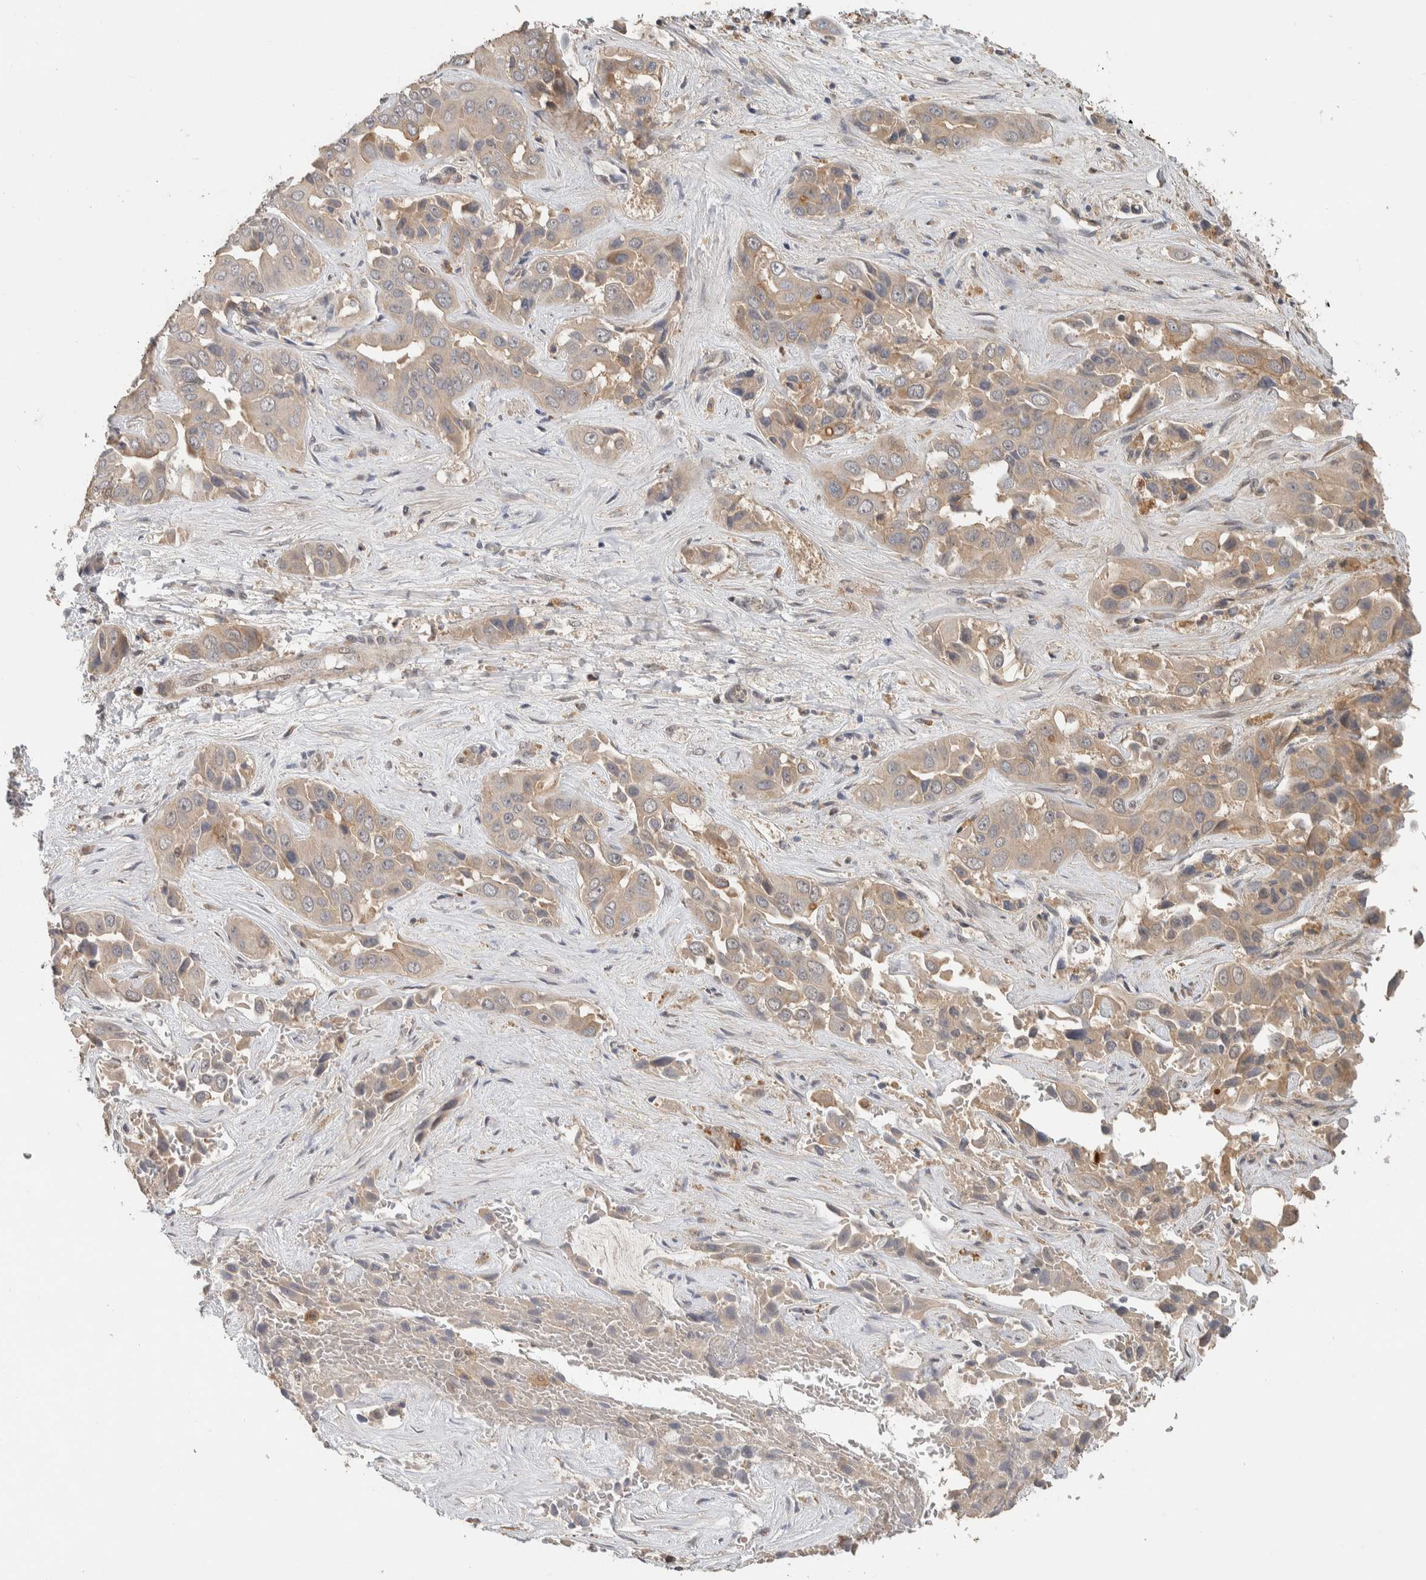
{"staining": {"intensity": "weak", "quantity": ">75%", "location": "cytoplasmic/membranous"}, "tissue": "liver cancer", "cell_type": "Tumor cells", "image_type": "cancer", "snomed": [{"axis": "morphology", "description": "Cholangiocarcinoma"}, {"axis": "topography", "description": "Liver"}], "caption": "Cholangiocarcinoma (liver) tissue exhibits weak cytoplasmic/membranous staining in about >75% of tumor cells, visualized by immunohistochemistry. (brown staining indicates protein expression, while blue staining denotes nuclei).", "gene": "CYSRT1", "patient": {"sex": "female", "age": 52}}